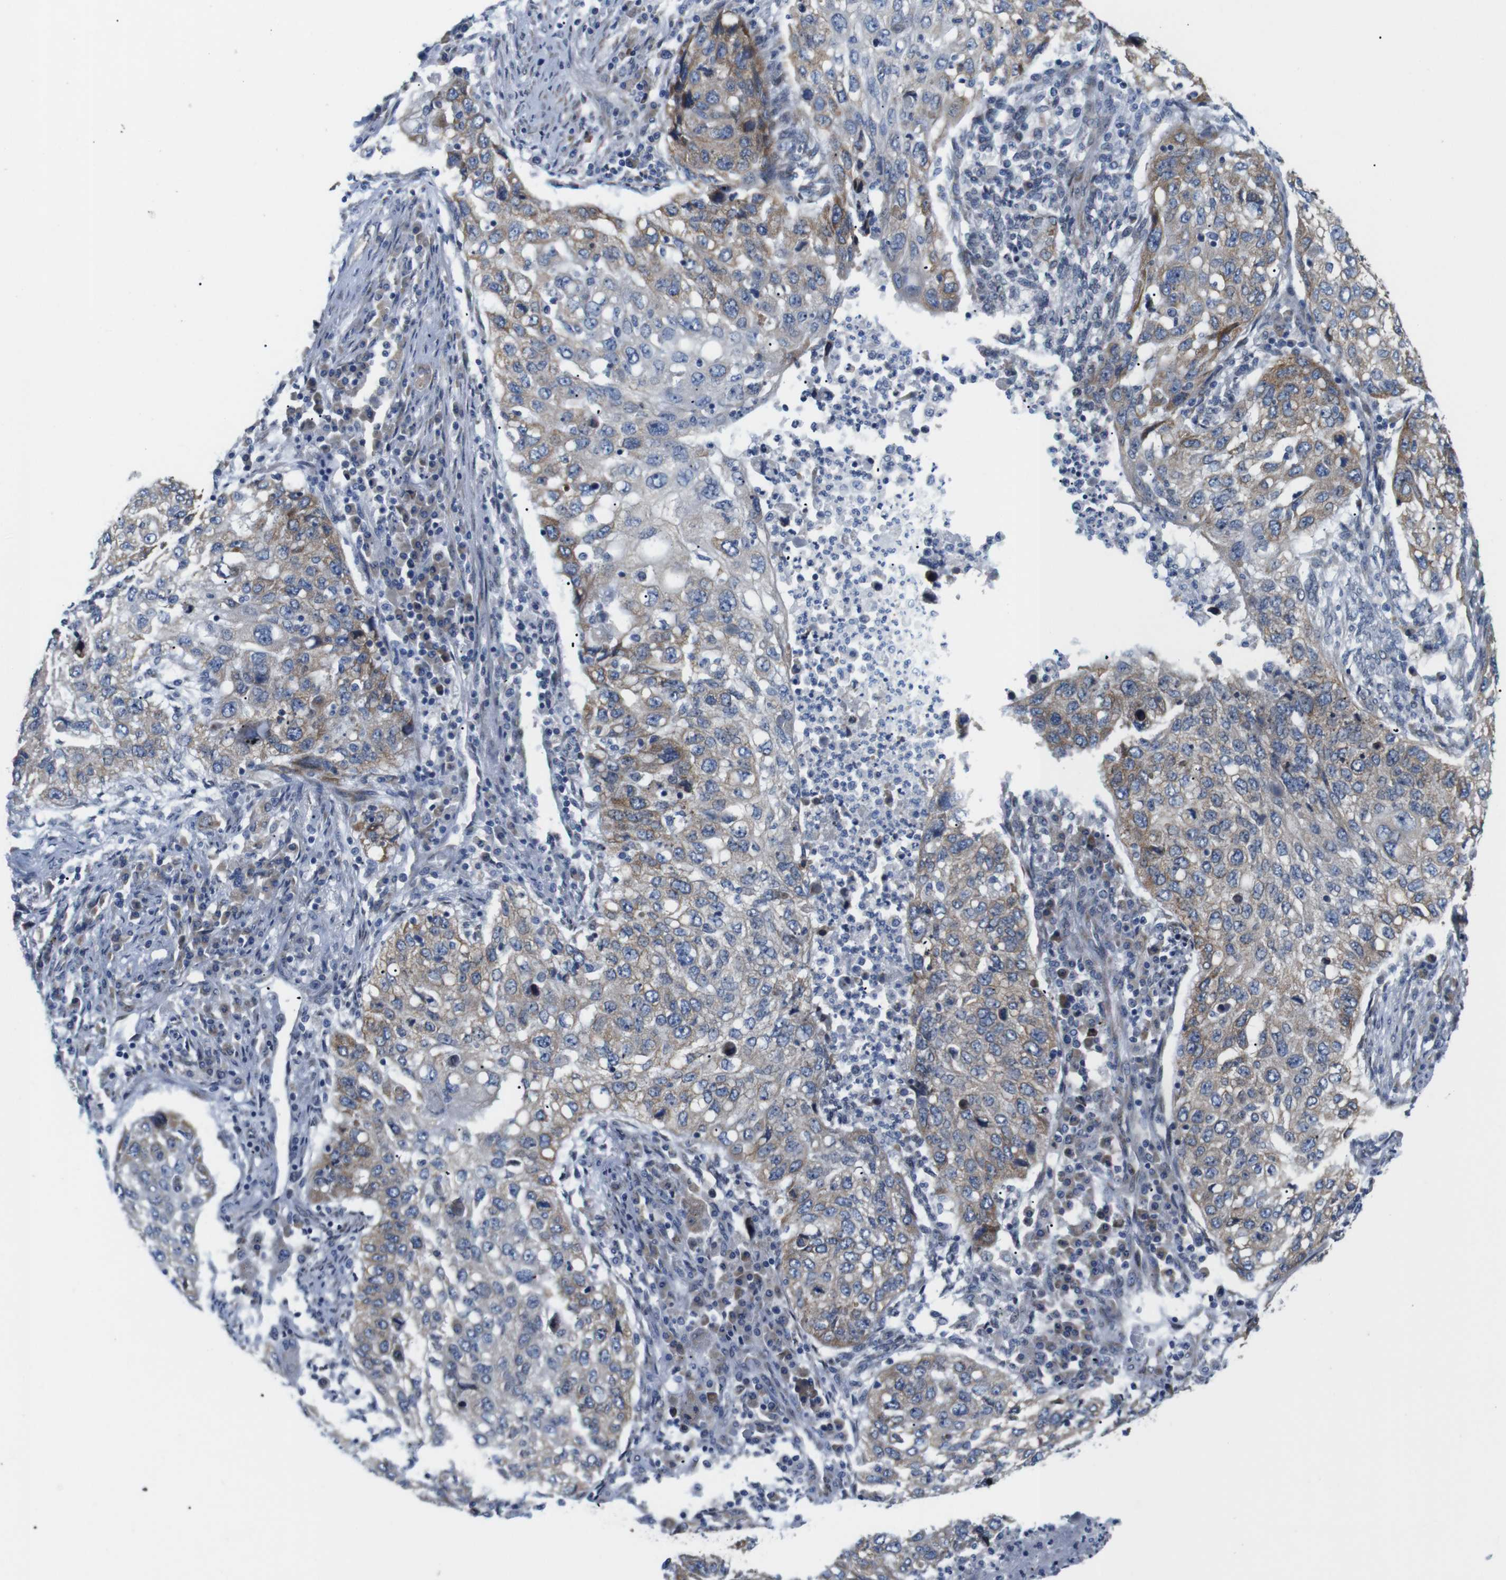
{"staining": {"intensity": "moderate", "quantity": "<25%", "location": "cytoplasmic/membranous"}, "tissue": "lung cancer", "cell_type": "Tumor cells", "image_type": "cancer", "snomed": [{"axis": "morphology", "description": "Squamous cell carcinoma, NOS"}, {"axis": "topography", "description": "Lung"}], "caption": "IHC histopathology image of neoplastic tissue: human squamous cell carcinoma (lung) stained using IHC demonstrates low levels of moderate protein expression localized specifically in the cytoplasmic/membranous of tumor cells, appearing as a cytoplasmic/membranous brown color.", "gene": "HACD3", "patient": {"sex": "female", "age": 63}}